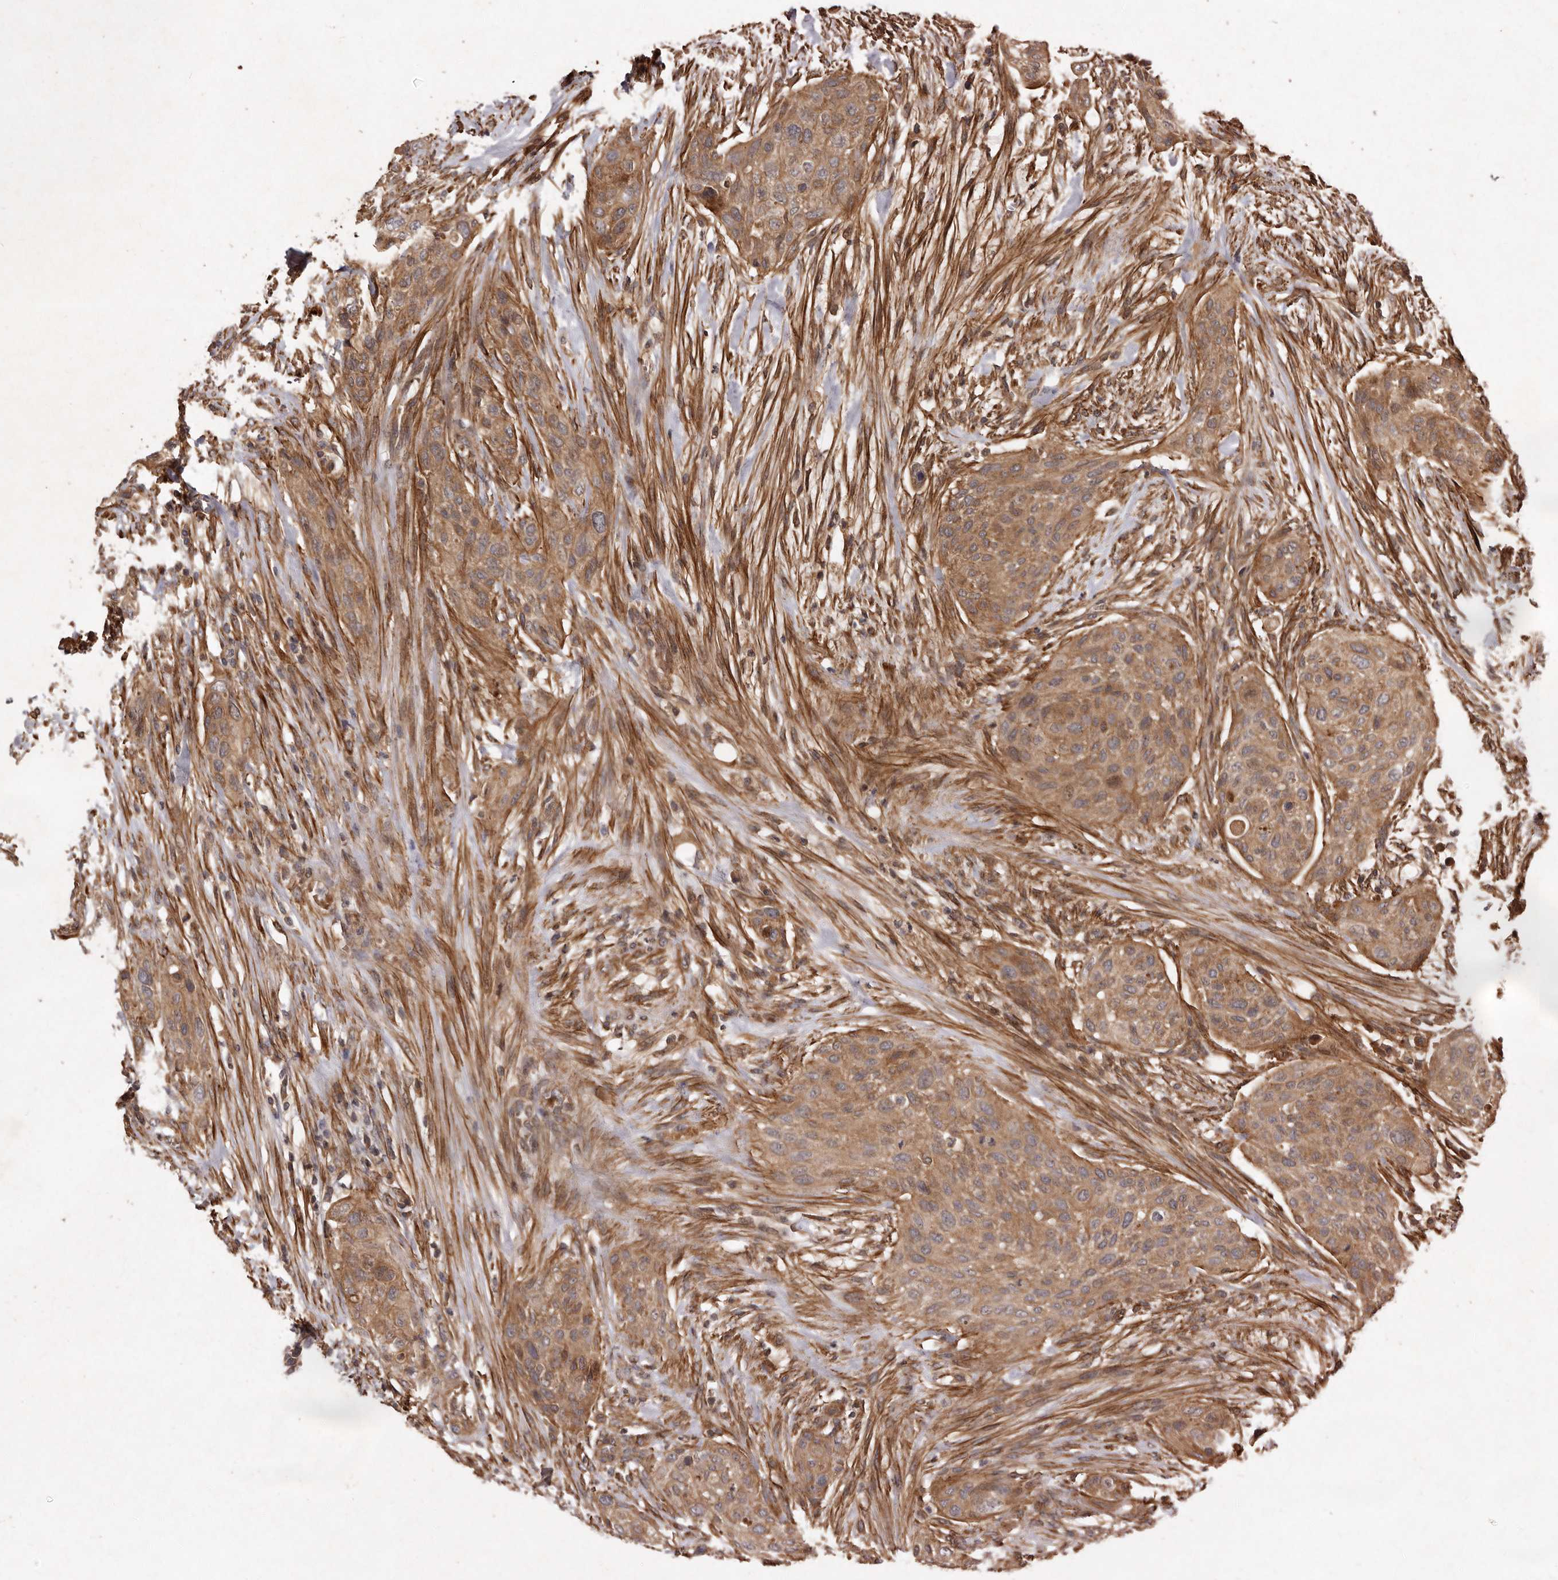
{"staining": {"intensity": "moderate", "quantity": ">75%", "location": "cytoplasmic/membranous"}, "tissue": "urothelial cancer", "cell_type": "Tumor cells", "image_type": "cancer", "snomed": [{"axis": "morphology", "description": "Urothelial carcinoma, High grade"}, {"axis": "topography", "description": "Urinary bladder"}], "caption": "This photomicrograph displays IHC staining of high-grade urothelial carcinoma, with medium moderate cytoplasmic/membranous positivity in approximately >75% of tumor cells.", "gene": "SEMA3A", "patient": {"sex": "male", "age": 35}}